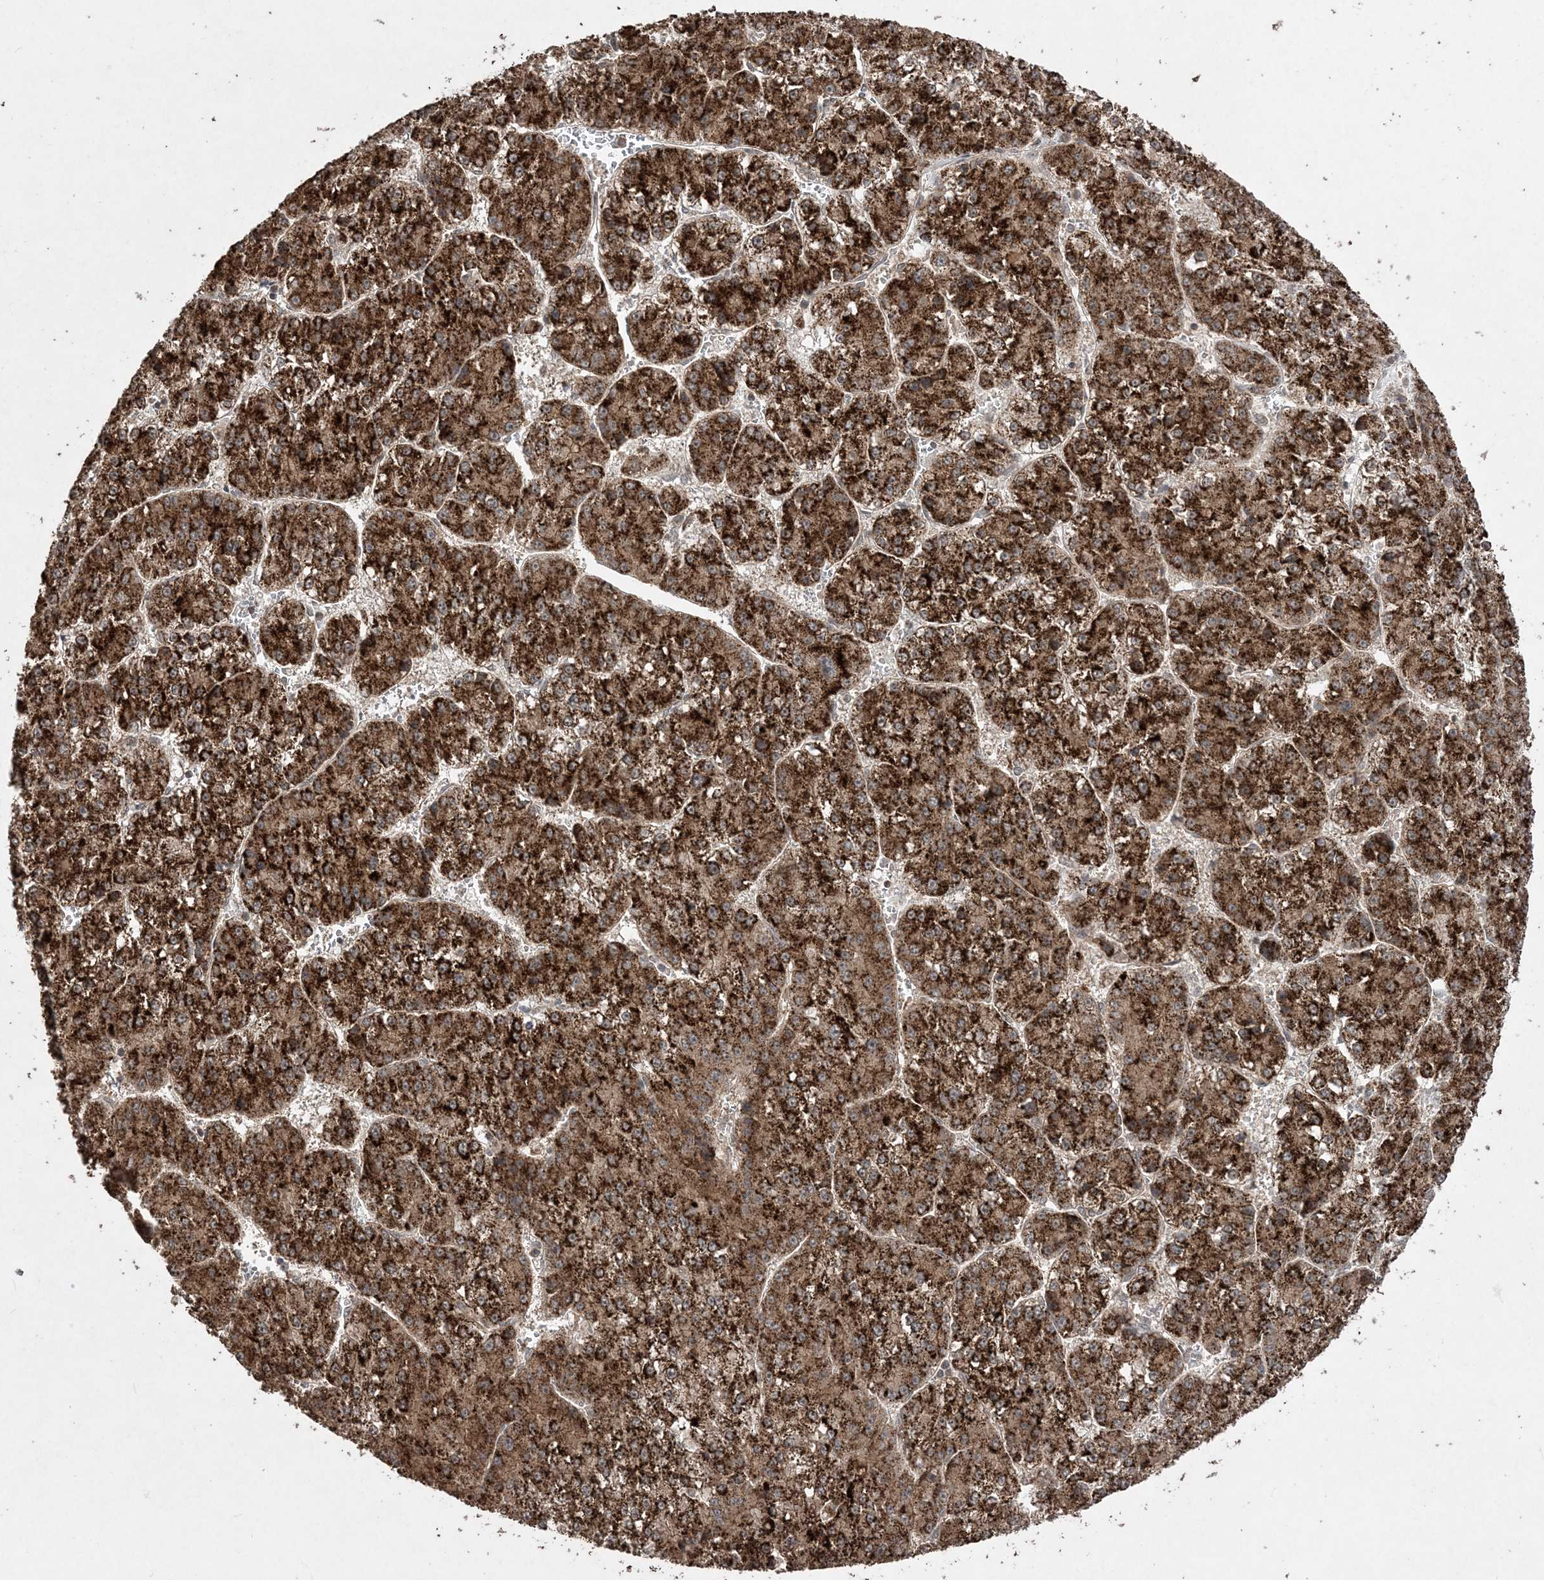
{"staining": {"intensity": "strong", "quantity": ">75%", "location": "cytoplasmic/membranous"}, "tissue": "liver cancer", "cell_type": "Tumor cells", "image_type": "cancer", "snomed": [{"axis": "morphology", "description": "Carcinoma, Hepatocellular, NOS"}, {"axis": "topography", "description": "Liver"}], "caption": "Protein expression analysis of liver cancer (hepatocellular carcinoma) displays strong cytoplasmic/membranous positivity in about >75% of tumor cells.", "gene": "EHHADH", "patient": {"sex": "female", "age": 73}}